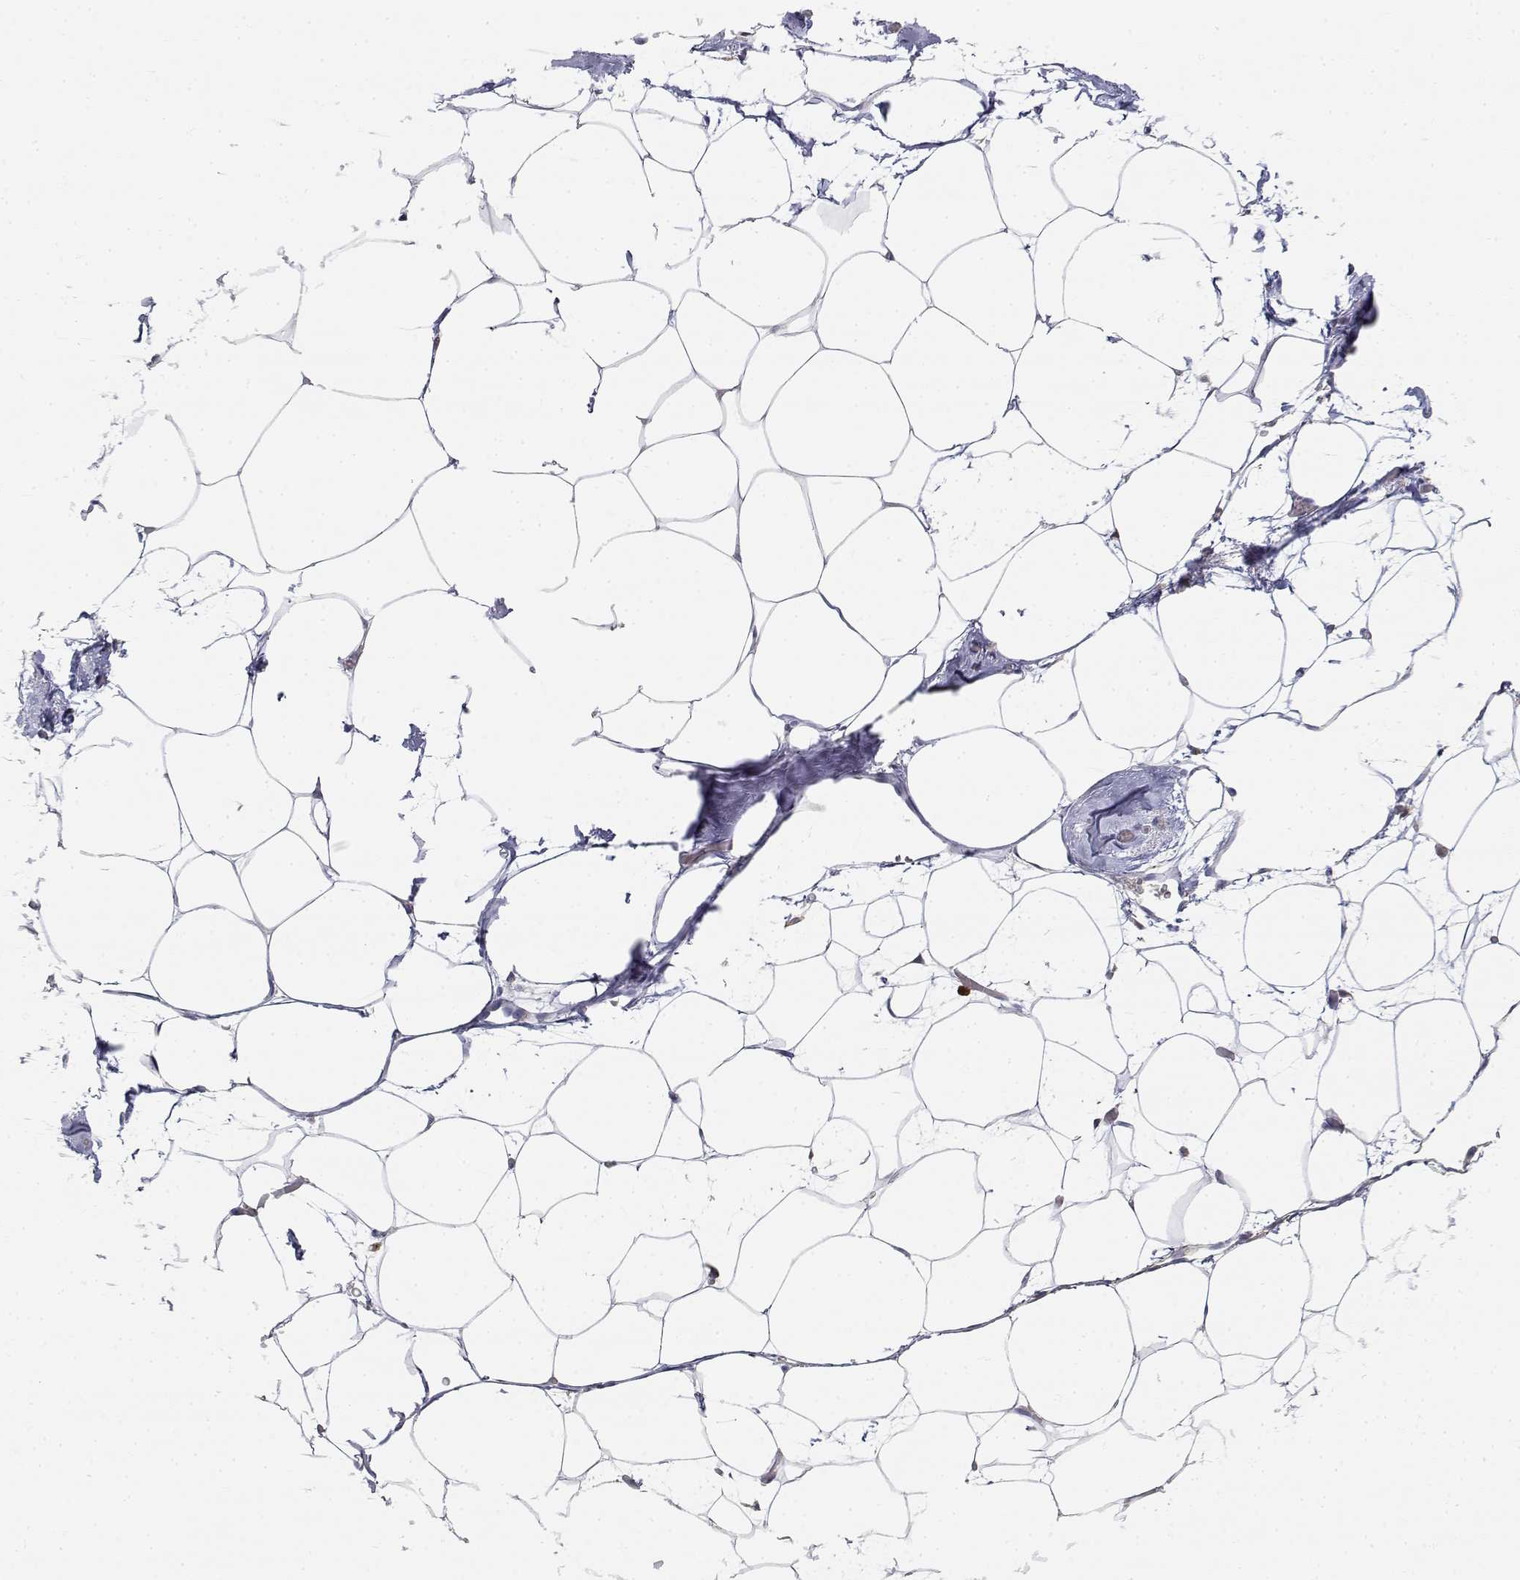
{"staining": {"intensity": "negative", "quantity": "none", "location": "none"}, "tissue": "adipose tissue", "cell_type": "Adipocytes", "image_type": "normal", "snomed": [{"axis": "morphology", "description": "Normal tissue, NOS"}, {"axis": "topography", "description": "Adipose tissue"}], "caption": "Immunohistochemistry (IHC) histopathology image of normal adipose tissue: human adipose tissue stained with DAB (3,3'-diaminobenzidine) exhibits no significant protein staining in adipocytes.", "gene": "ADA", "patient": {"sex": "male", "age": 57}}